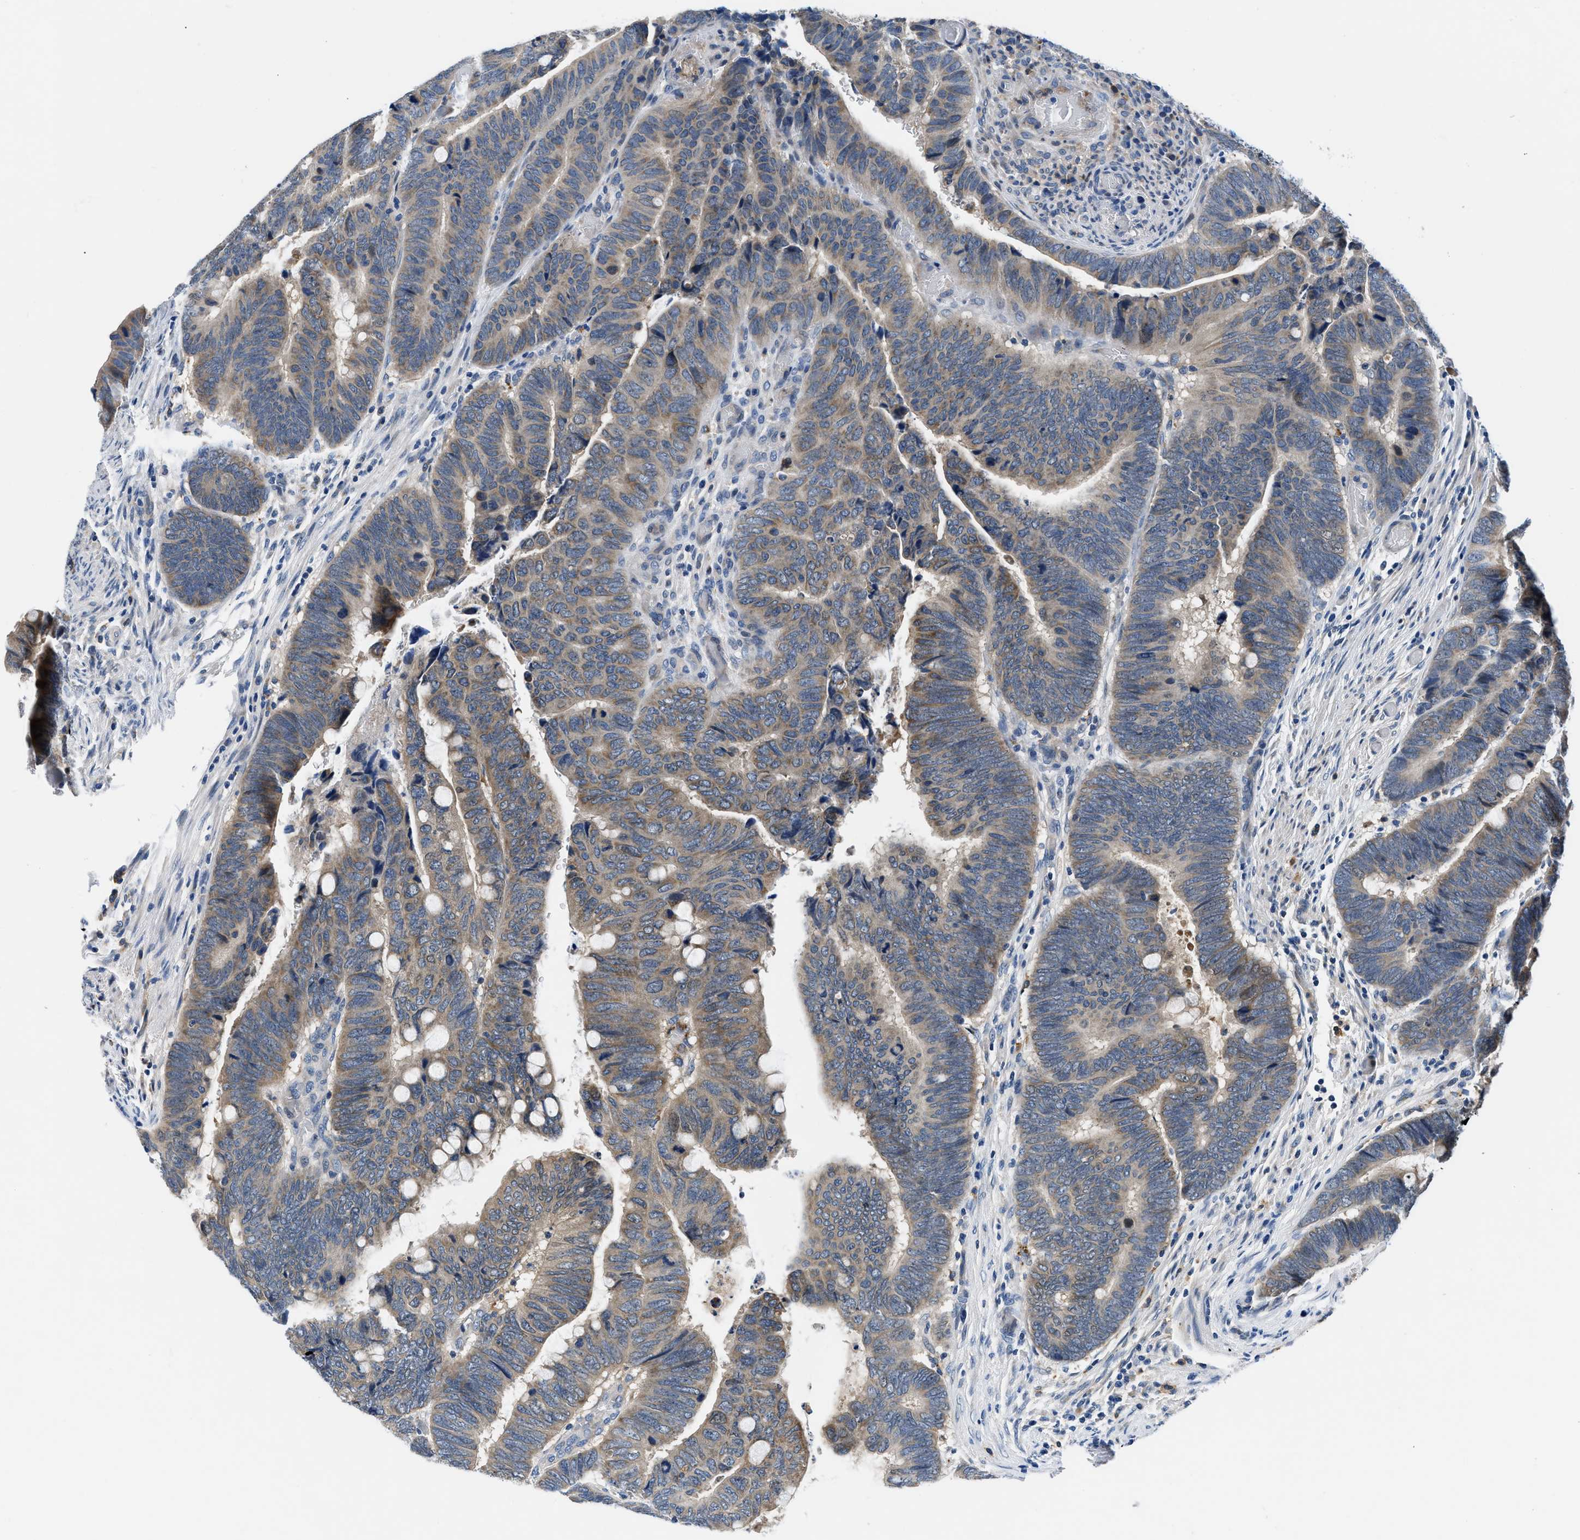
{"staining": {"intensity": "moderate", "quantity": "25%-75%", "location": "cytoplasmic/membranous"}, "tissue": "colorectal cancer", "cell_type": "Tumor cells", "image_type": "cancer", "snomed": [{"axis": "morphology", "description": "Normal tissue, NOS"}, {"axis": "morphology", "description": "Adenocarcinoma, NOS"}, {"axis": "topography", "description": "Rectum"}], "caption": "Immunohistochemistry (DAB) staining of human adenocarcinoma (colorectal) displays moderate cytoplasmic/membranous protein staining in about 25%-75% of tumor cells. (DAB (3,3'-diaminobenzidine) IHC with brightfield microscopy, high magnification).", "gene": "ADGRE3", "patient": {"sex": "male", "age": 92}}